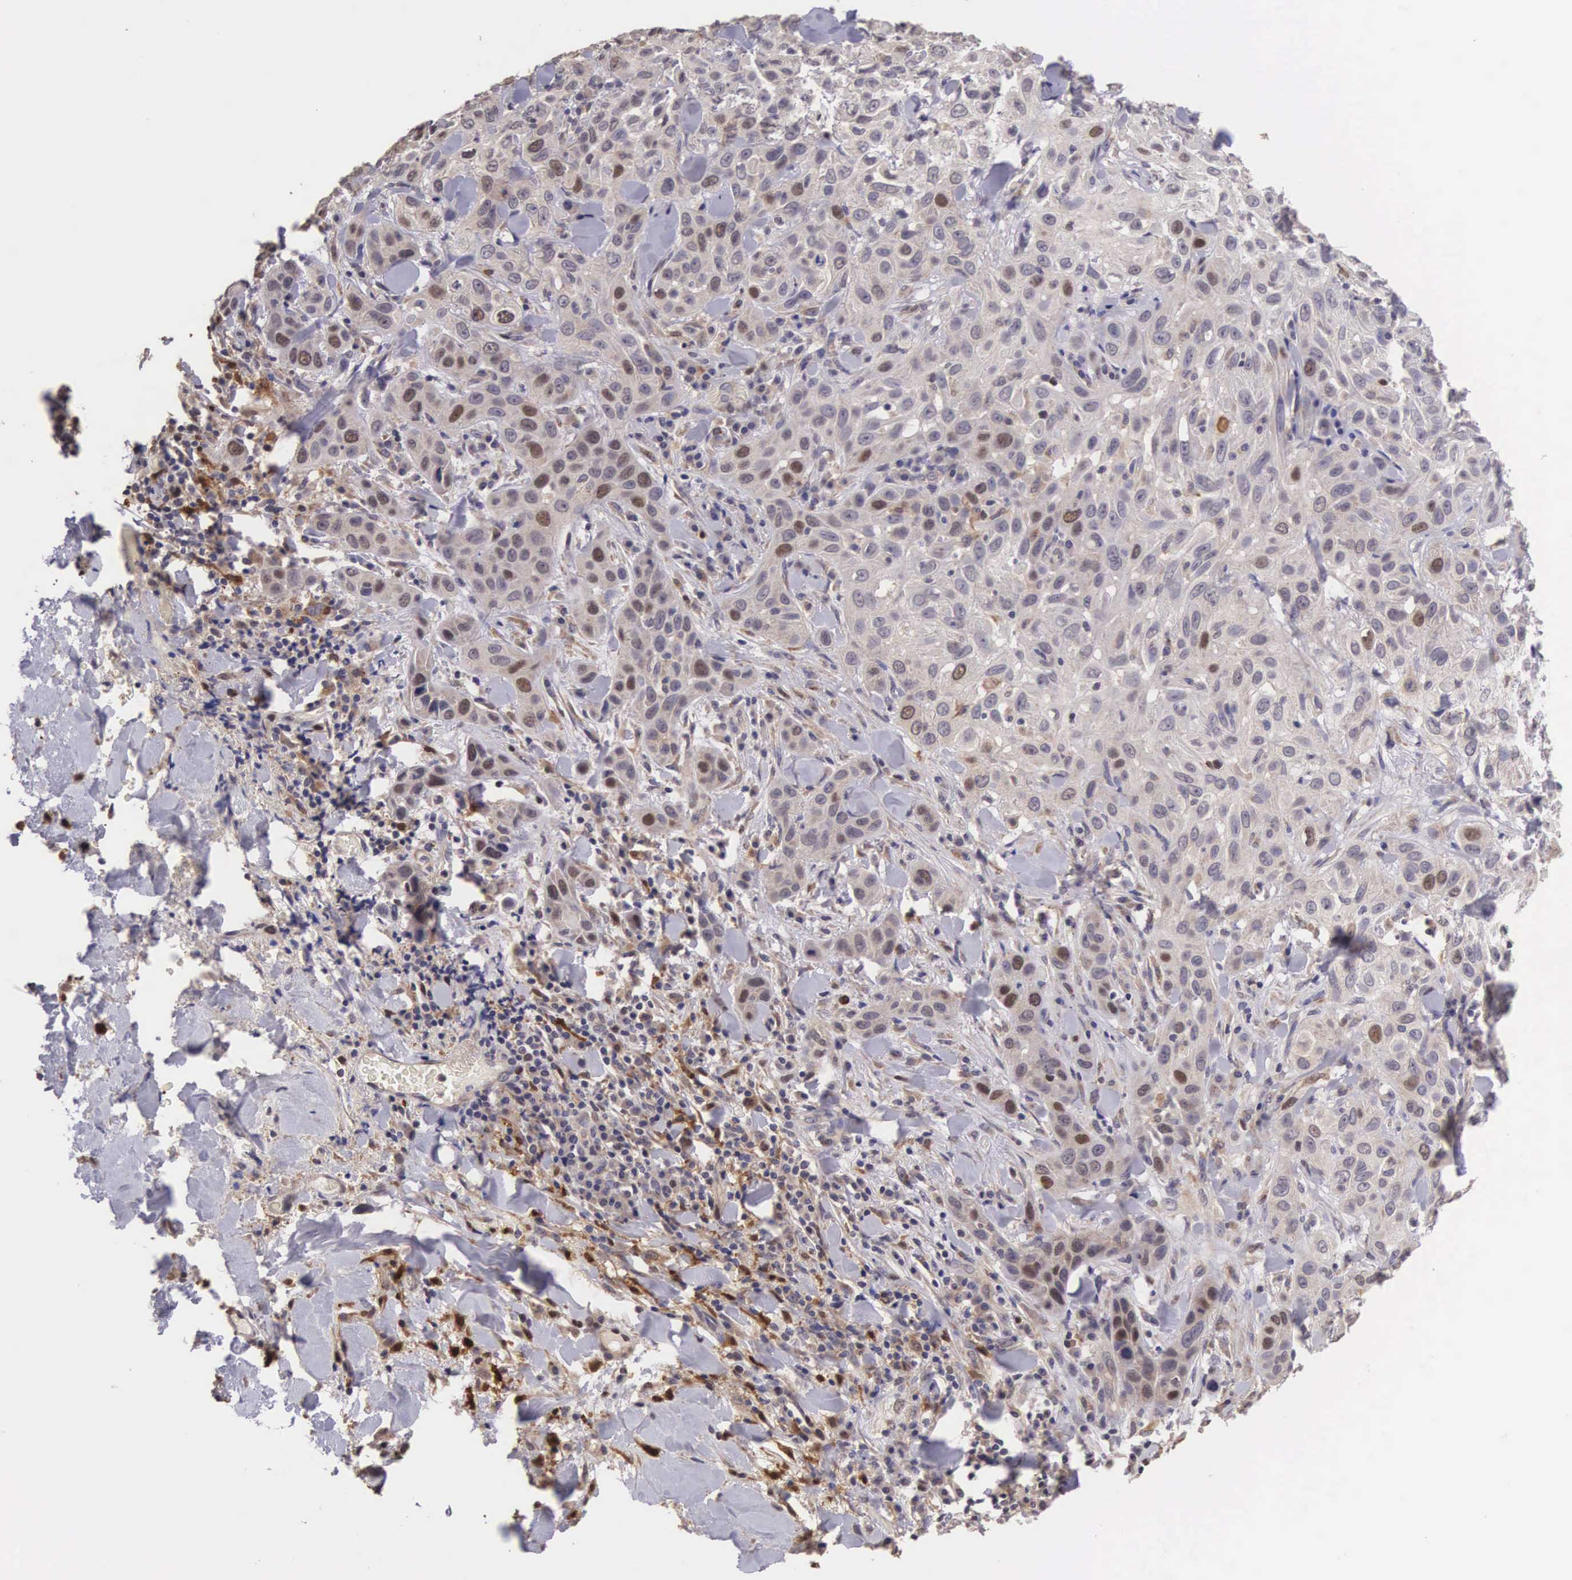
{"staining": {"intensity": "moderate", "quantity": "25%-75%", "location": "cytoplasmic/membranous,nuclear"}, "tissue": "skin cancer", "cell_type": "Tumor cells", "image_type": "cancer", "snomed": [{"axis": "morphology", "description": "Squamous cell carcinoma, NOS"}, {"axis": "topography", "description": "Skin"}], "caption": "This is an image of IHC staining of skin squamous cell carcinoma, which shows moderate staining in the cytoplasmic/membranous and nuclear of tumor cells.", "gene": "CDC45", "patient": {"sex": "male", "age": 84}}